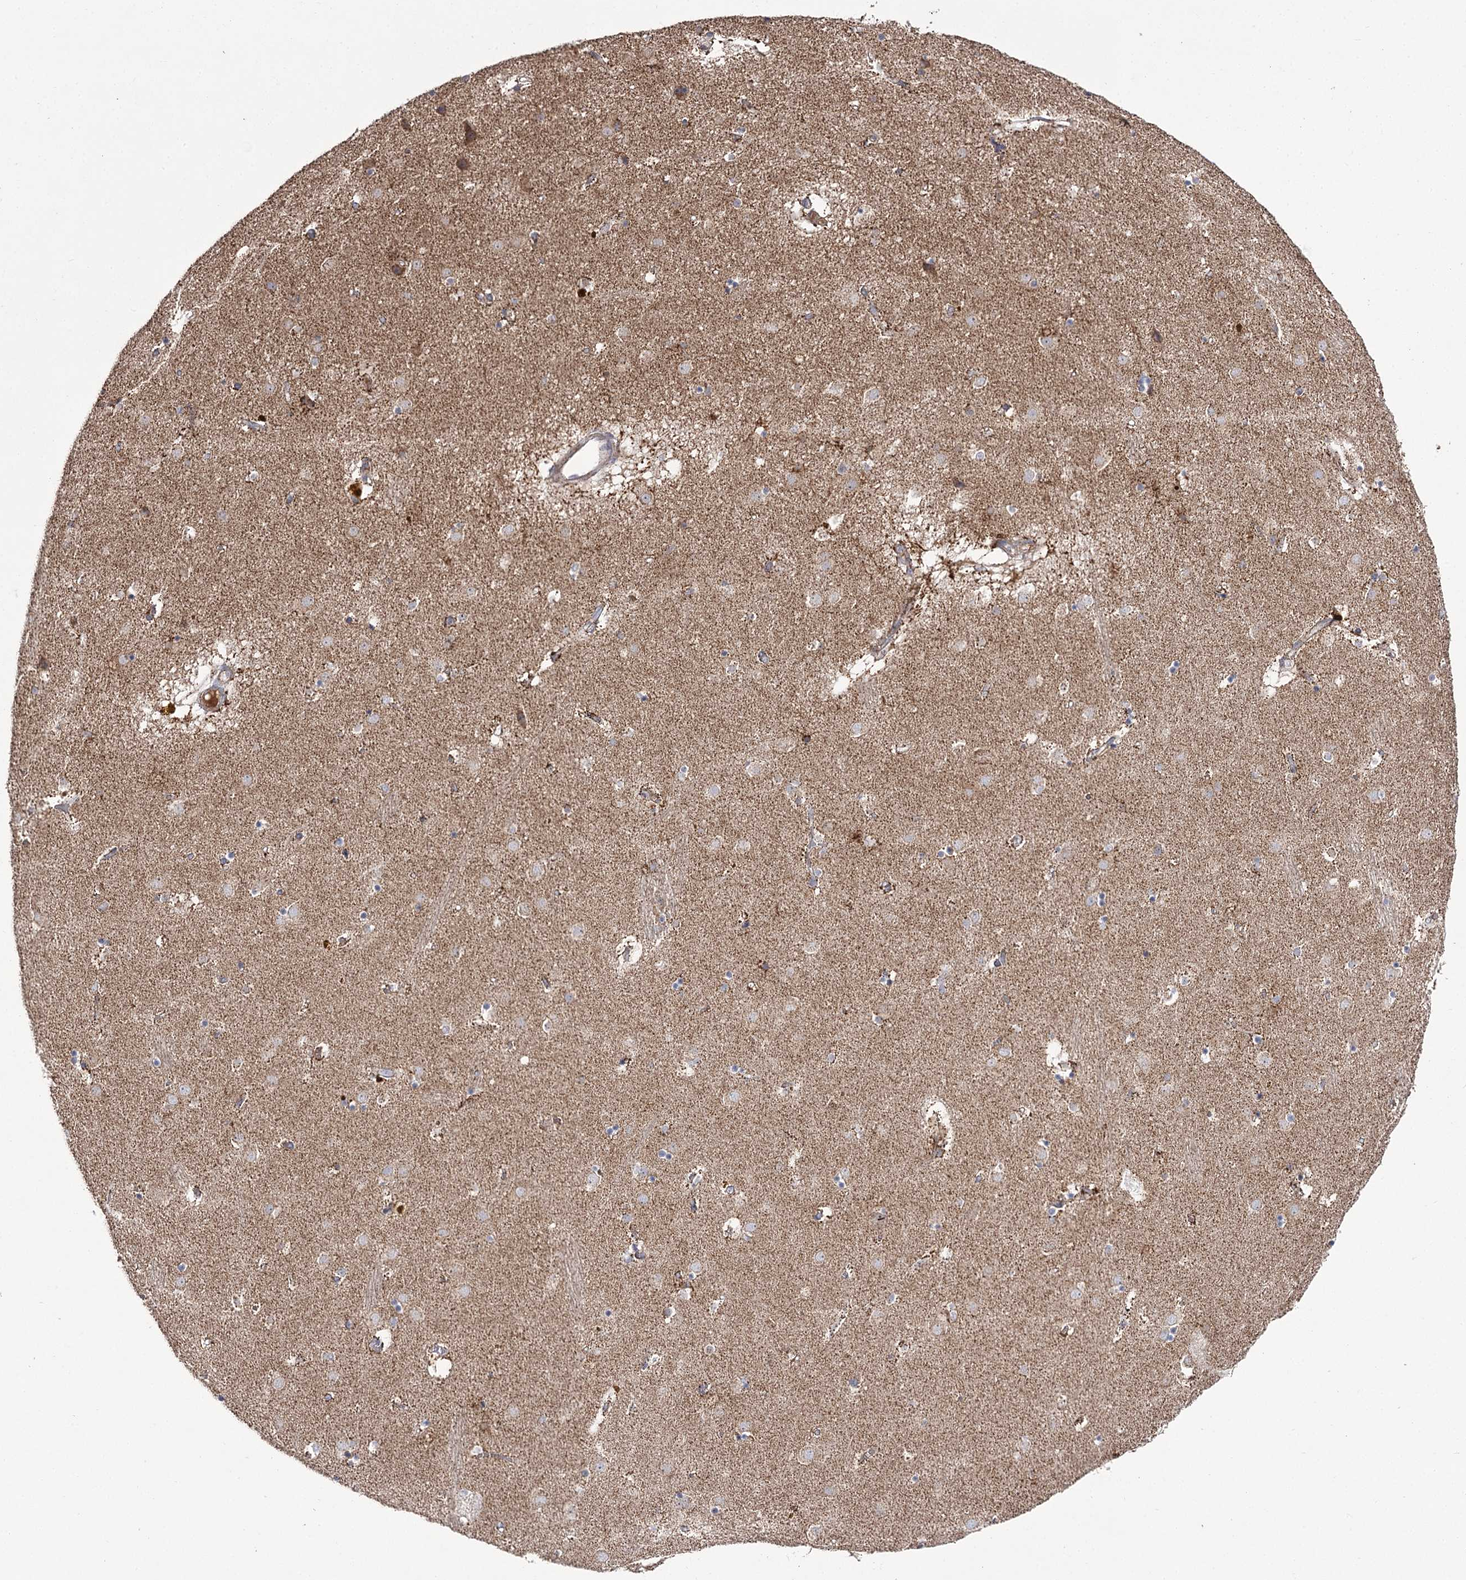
{"staining": {"intensity": "moderate", "quantity": "<25%", "location": "cytoplasmic/membranous"}, "tissue": "caudate", "cell_type": "Glial cells", "image_type": "normal", "snomed": [{"axis": "morphology", "description": "Normal tissue, NOS"}, {"axis": "topography", "description": "Lateral ventricle wall"}], "caption": "This image reveals immunohistochemistry staining of normal human caudate, with low moderate cytoplasmic/membranous staining in about <25% of glial cells.", "gene": "NADK2", "patient": {"sex": "male", "age": 70}}